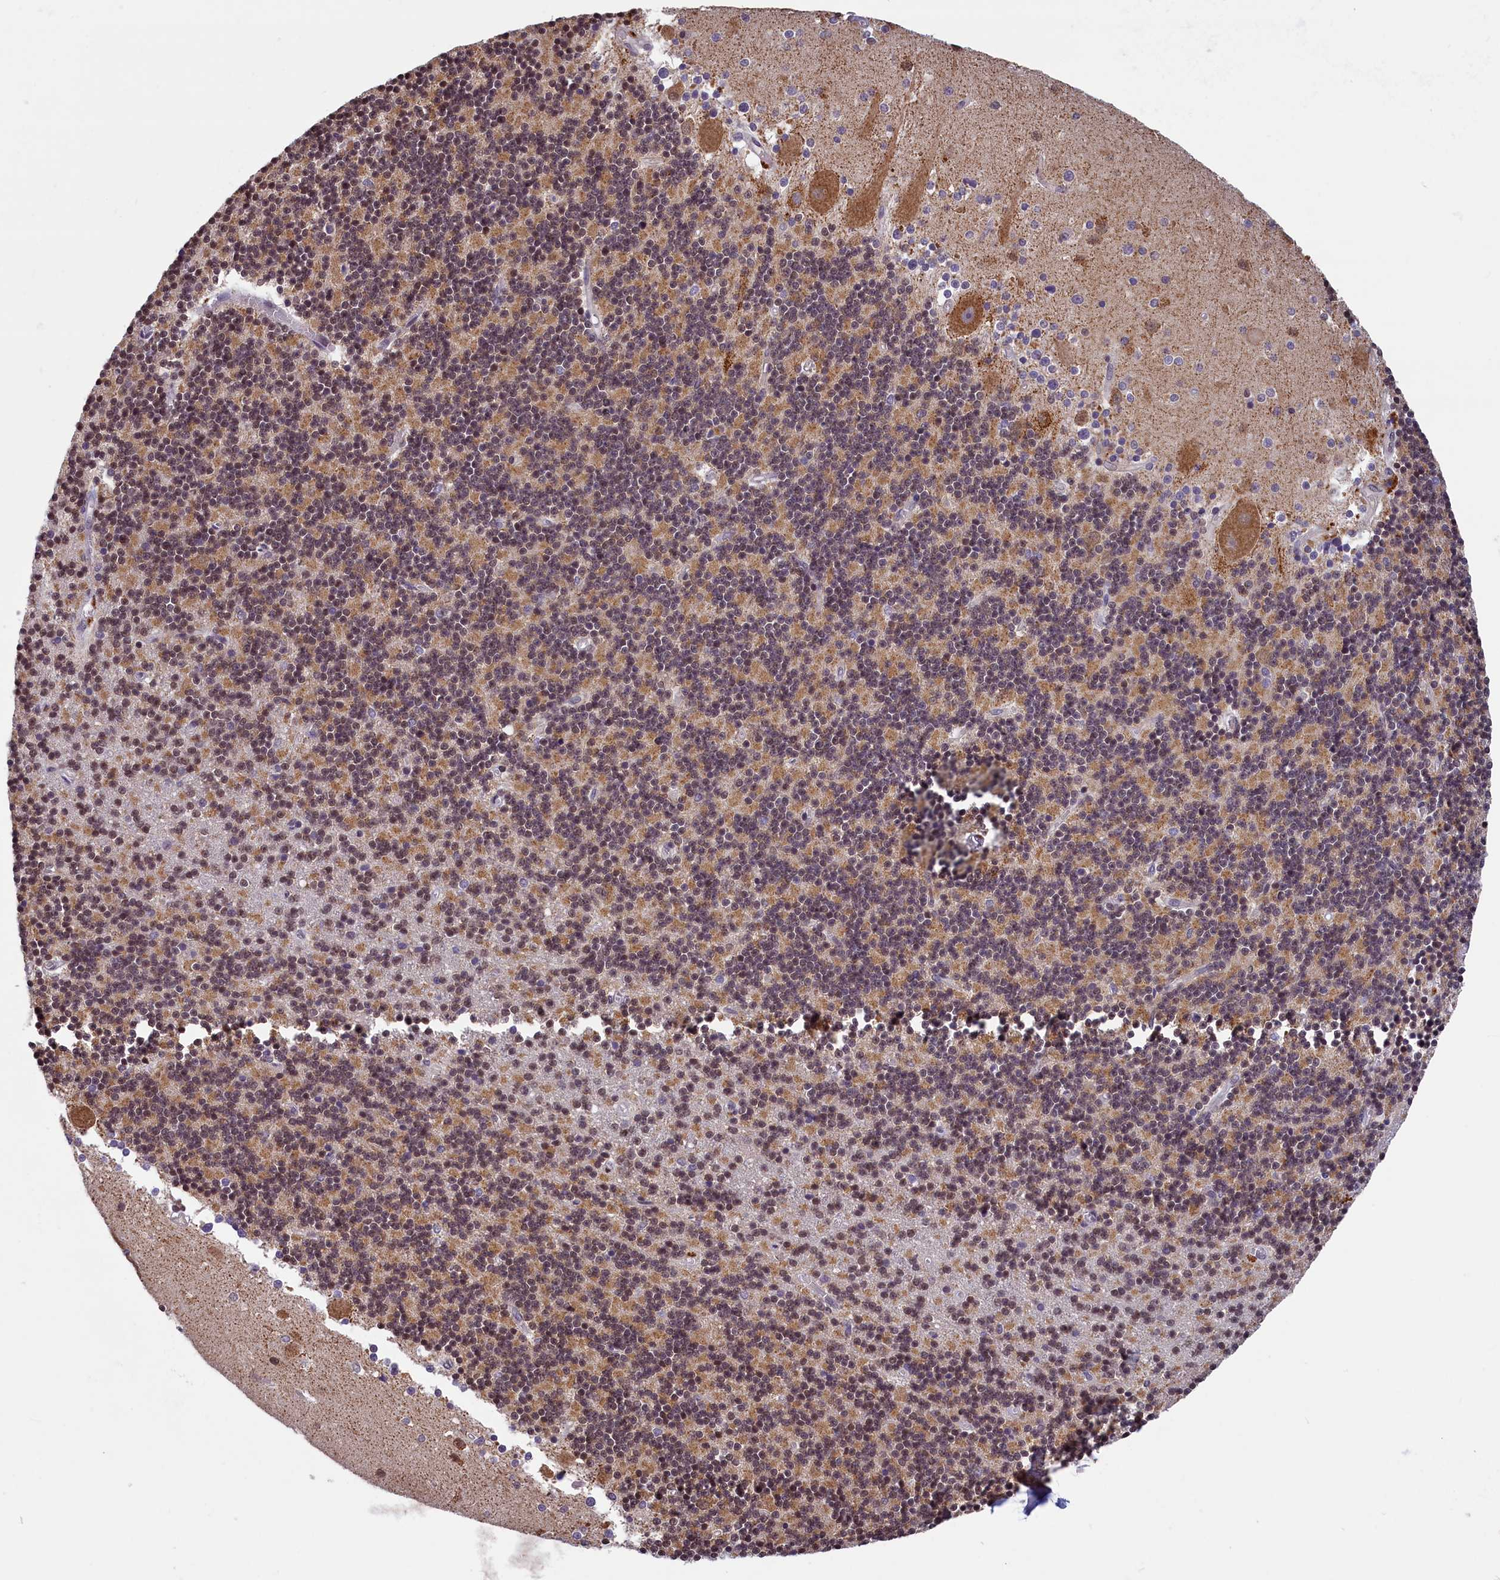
{"staining": {"intensity": "moderate", "quantity": "25%-75%", "location": "cytoplasmic/membranous,nuclear"}, "tissue": "cerebellum", "cell_type": "Cells in granular layer", "image_type": "normal", "snomed": [{"axis": "morphology", "description": "Normal tissue, NOS"}, {"axis": "topography", "description": "Cerebellum"}], "caption": "DAB (3,3'-diaminobenzidine) immunohistochemical staining of normal human cerebellum reveals moderate cytoplasmic/membranous,nuclear protein staining in about 25%-75% of cells in granular layer. The protein of interest is shown in brown color, while the nuclei are stained blue.", "gene": "KCNK6", "patient": {"sex": "male", "age": 54}}